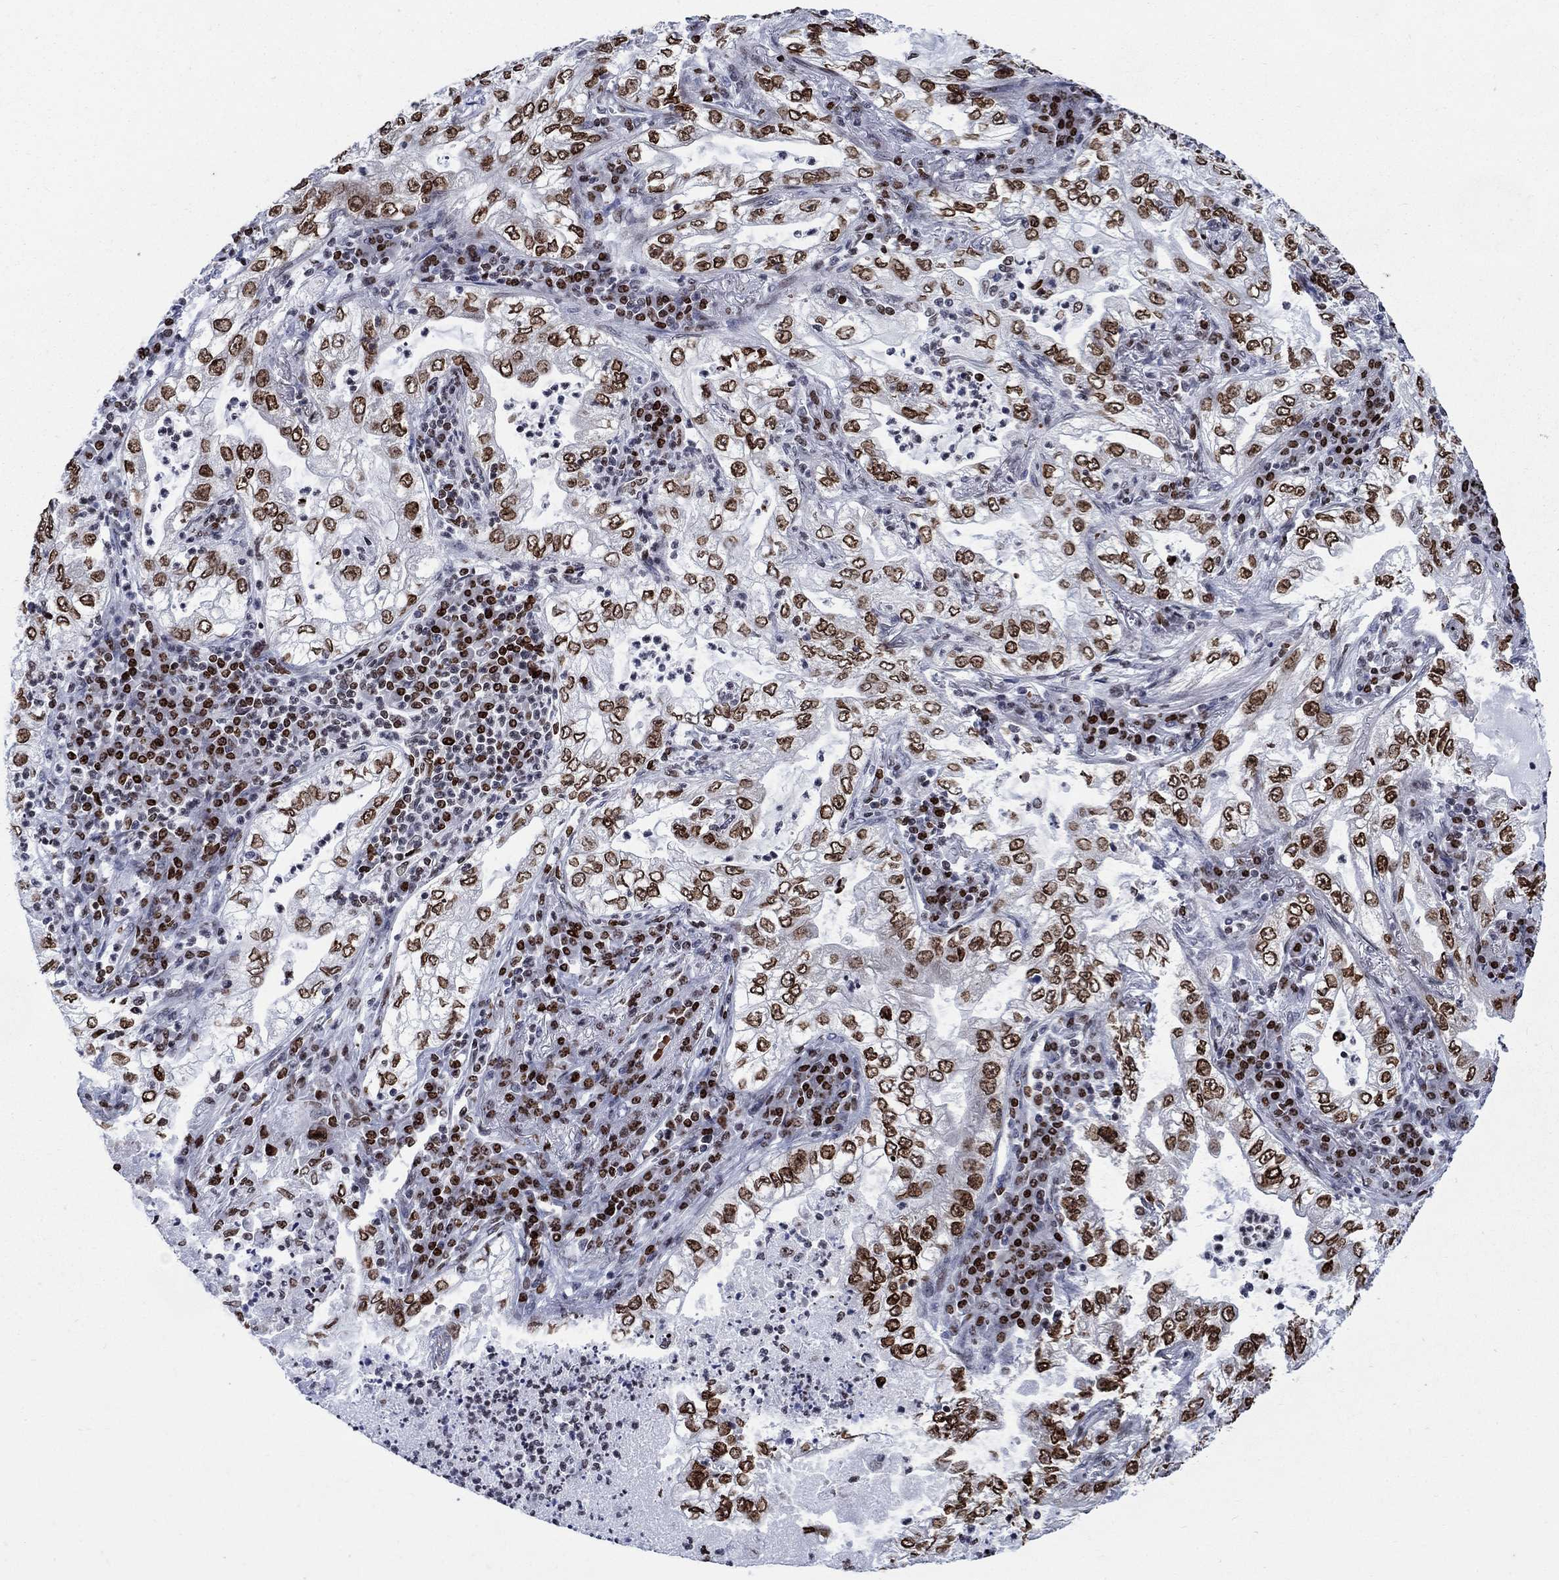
{"staining": {"intensity": "moderate", "quantity": ">75%", "location": "nuclear"}, "tissue": "lung cancer", "cell_type": "Tumor cells", "image_type": "cancer", "snomed": [{"axis": "morphology", "description": "Adenocarcinoma, NOS"}, {"axis": "topography", "description": "Lung"}], "caption": "There is medium levels of moderate nuclear staining in tumor cells of lung cancer, as demonstrated by immunohistochemical staining (brown color).", "gene": "HMGA1", "patient": {"sex": "female", "age": 73}}